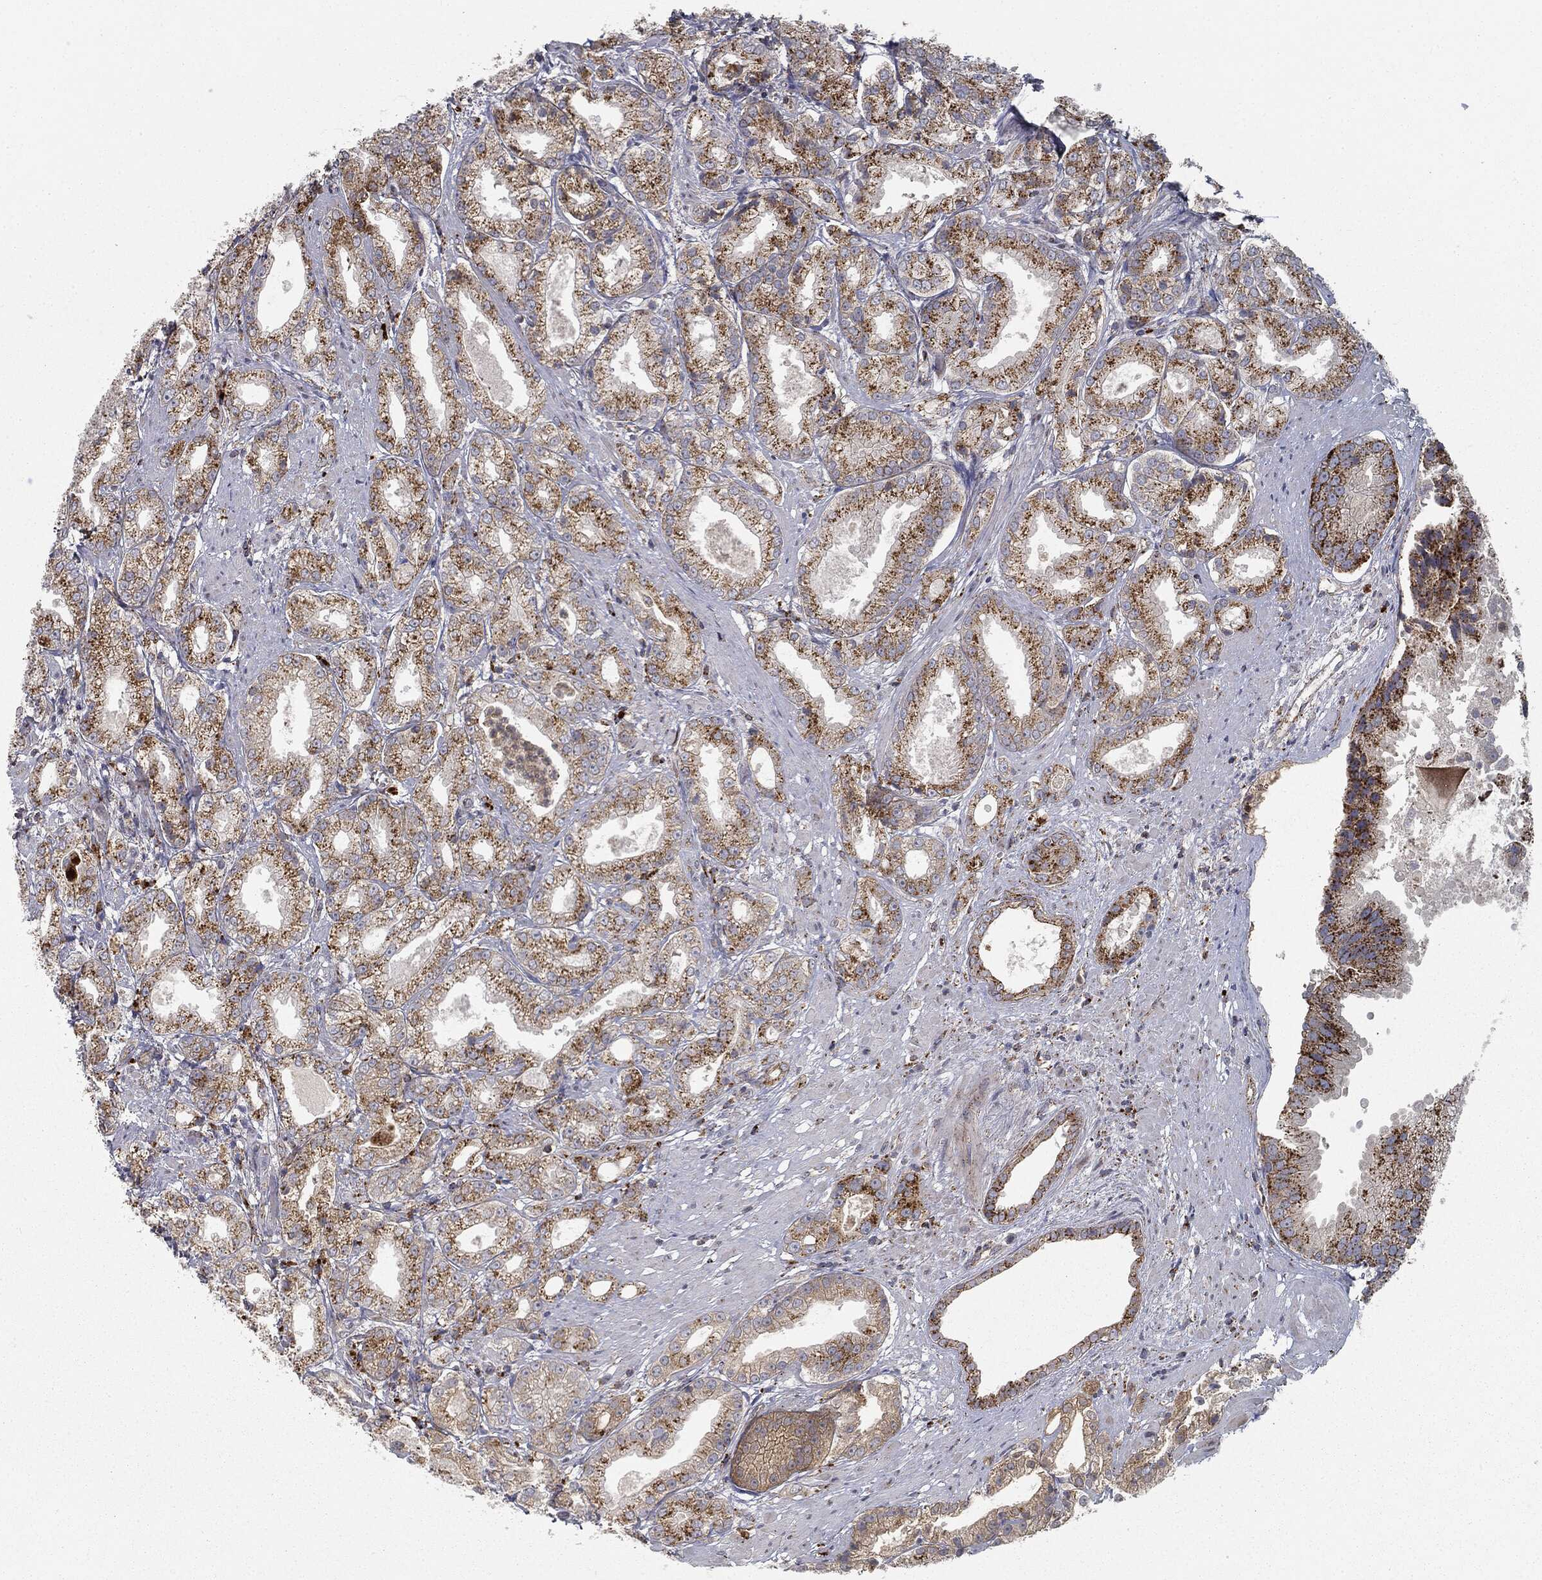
{"staining": {"intensity": "moderate", "quantity": ">75%", "location": "cytoplasmic/membranous"}, "tissue": "prostate cancer", "cell_type": "Tumor cells", "image_type": "cancer", "snomed": [{"axis": "morphology", "description": "Adenocarcinoma, High grade"}, {"axis": "topography", "description": "Prostate"}], "caption": "Tumor cells demonstrate medium levels of moderate cytoplasmic/membranous staining in approximately >75% of cells in human adenocarcinoma (high-grade) (prostate).", "gene": "CTSA", "patient": {"sex": "male", "age": 61}}